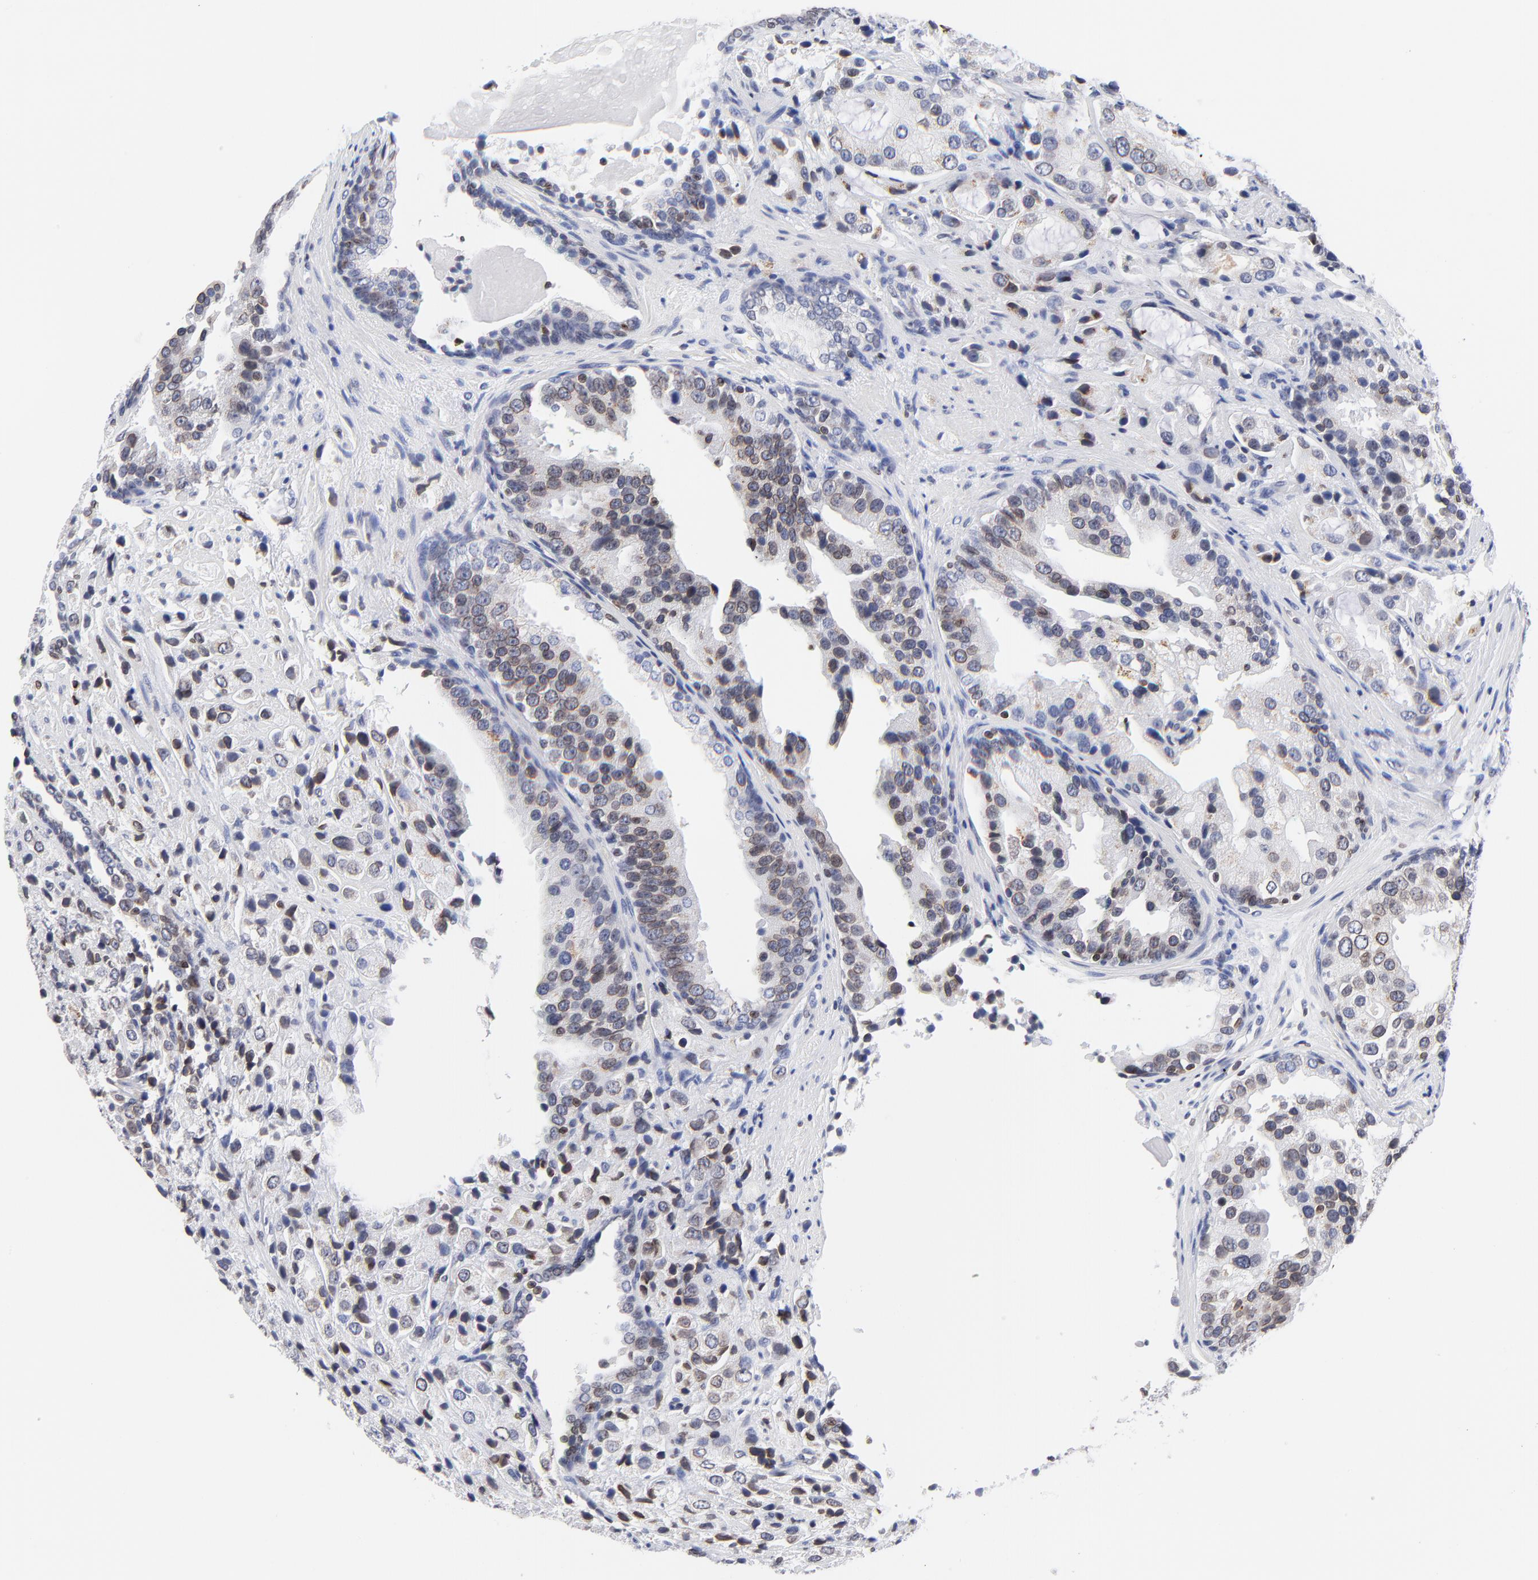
{"staining": {"intensity": "weak", "quantity": ">75%", "location": "cytoplasmic/membranous,nuclear"}, "tissue": "prostate cancer", "cell_type": "Tumor cells", "image_type": "cancer", "snomed": [{"axis": "morphology", "description": "Adenocarcinoma, High grade"}, {"axis": "topography", "description": "Prostate"}], "caption": "The immunohistochemical stain highlights weak cytoplasmic/membranous and nuclear positivity in tumor cells of prostate adenocarcinoma (high-grade) tissue.", "gene": "THAP7", "patient": {"sex": "male", "age": 70}}